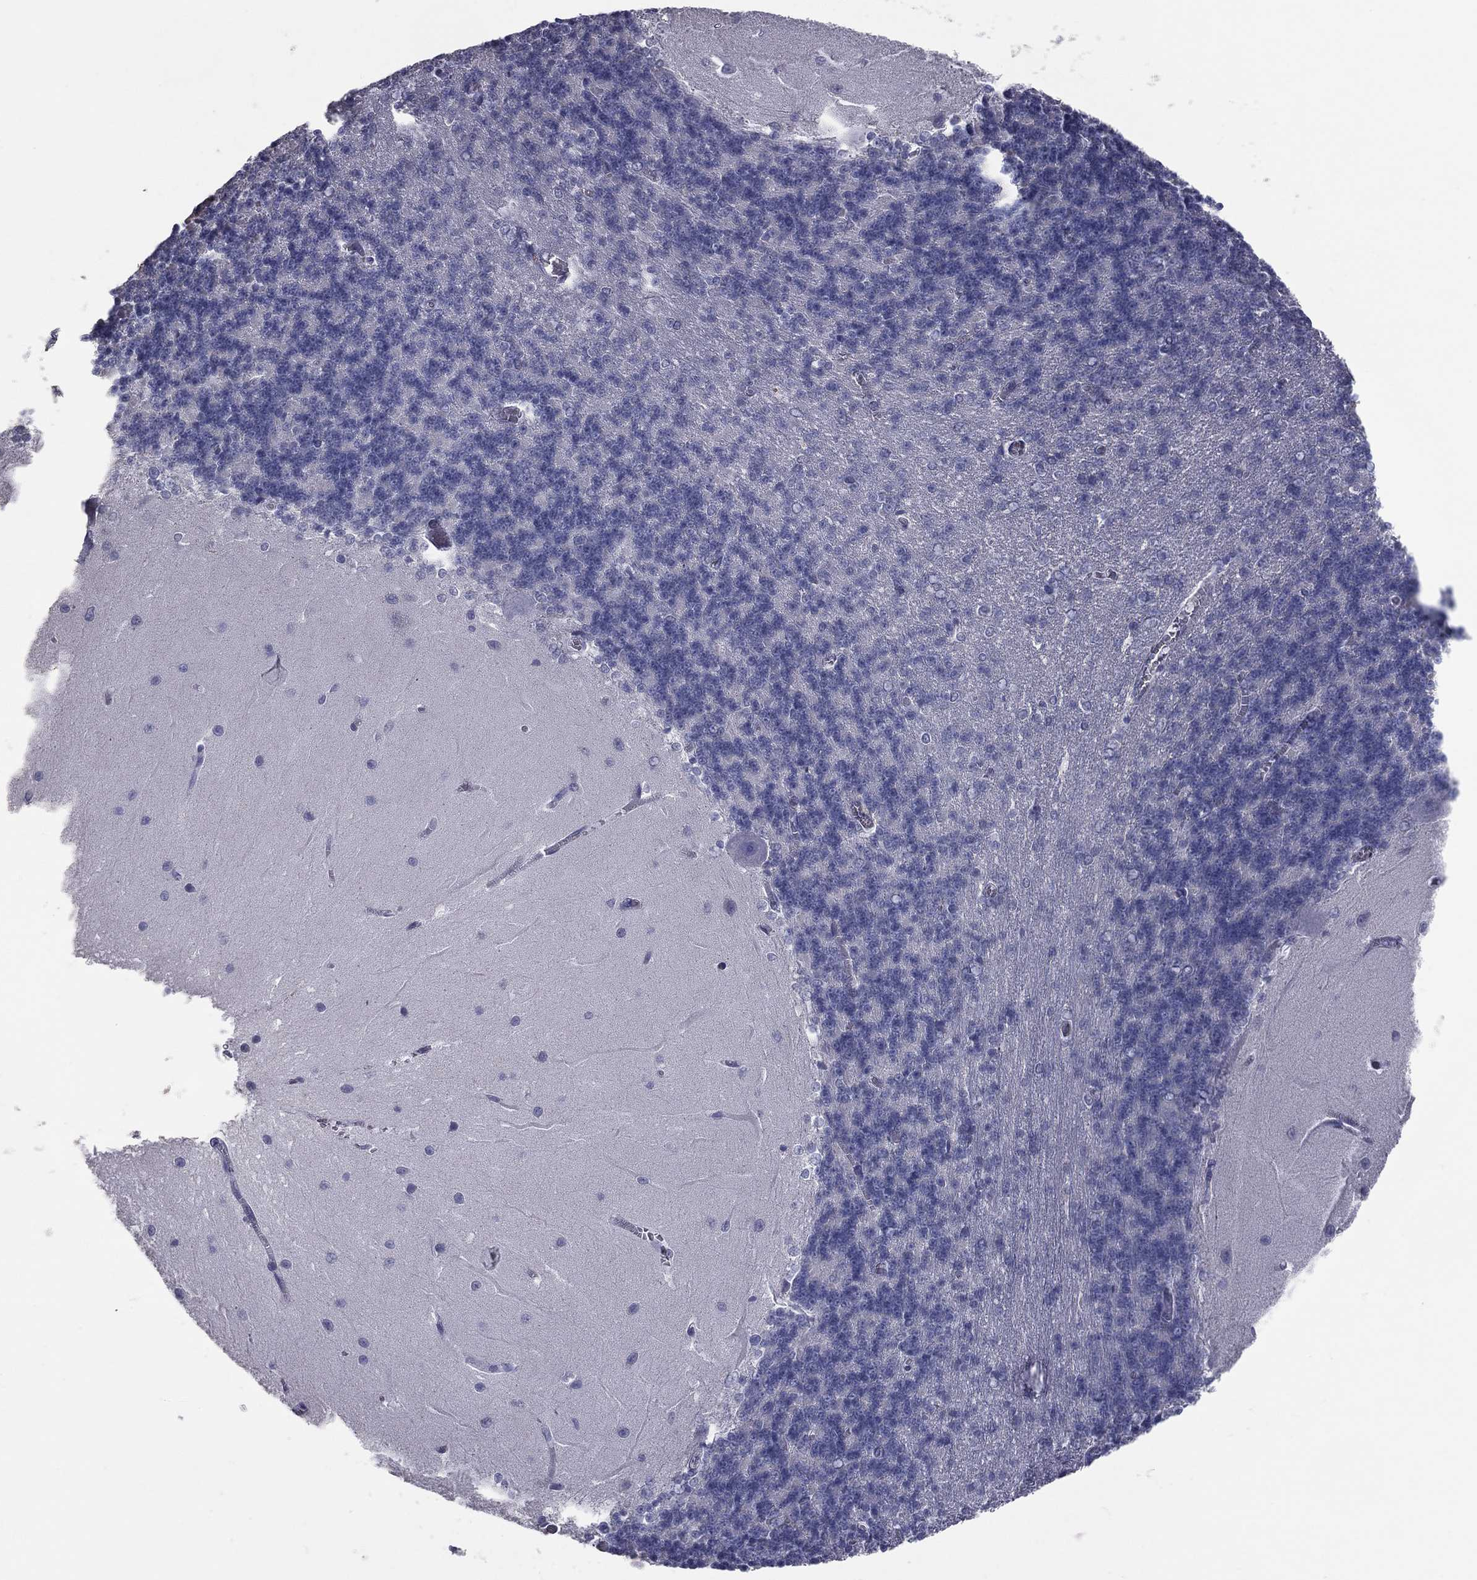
{"staining": {"intensity": "negative", "quantity": "none", "location": "none"}, "tissue": "cerebellum", "cell_type": "Cells in granular layer", "image_type": "normal", "snomed": [{"axis": "morphology", "description": "Normal tissue, NOS"}, {"axis": "topography", "description": "Cerebellum"}], "caption": "Immunohistochemistry (IHC) photomicrograph of normal cerebellum: human cerebellum stained with DAB demonstrates no significant protein expression in cells in granular layer.", "gene": "ESX1", "patient": {"sex": "male", "age": 37}}